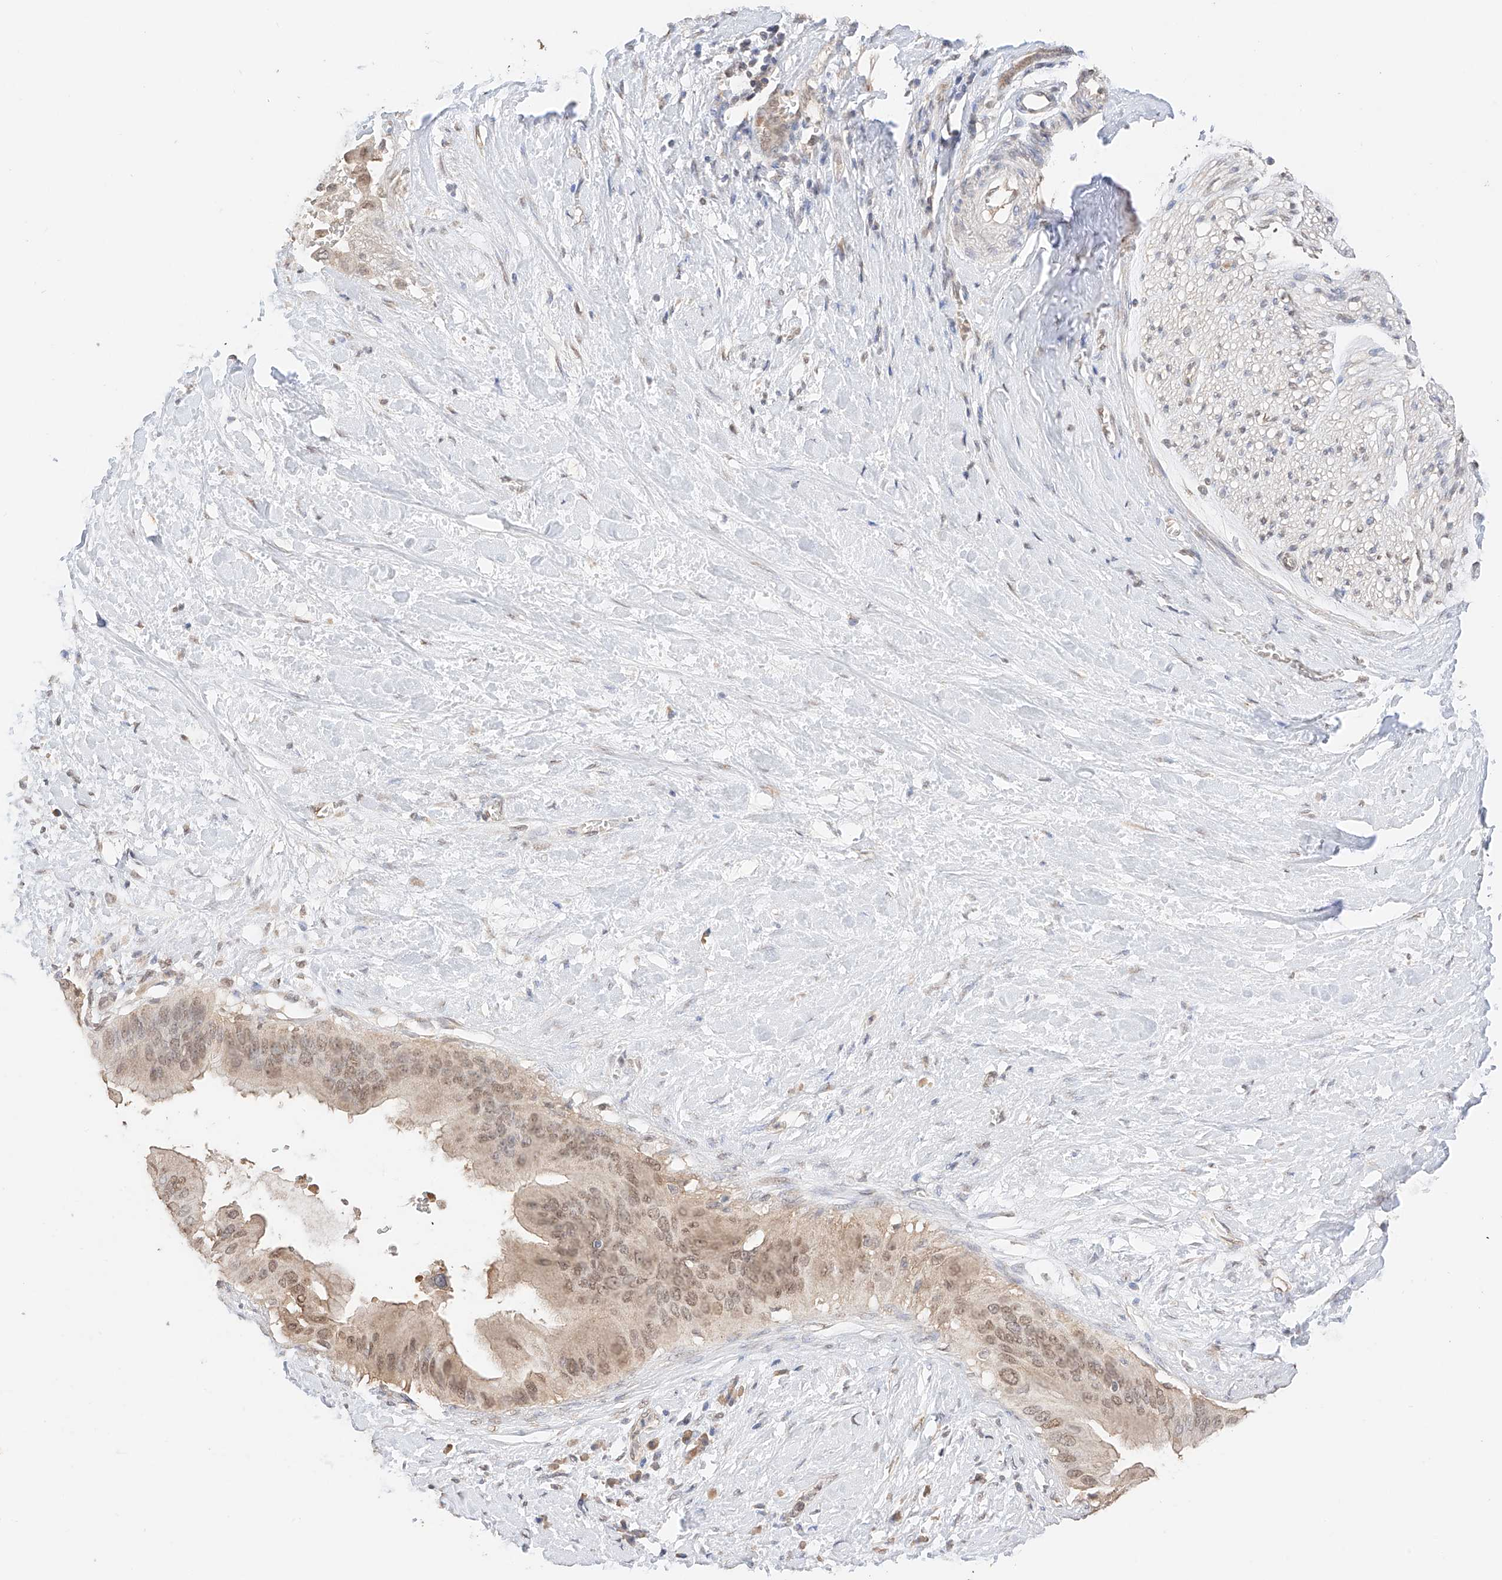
{"staining": {"intensity": "moderate", "quantity": ">75%", "location": "nuclear"}, "tissue": "pancreatic cancer", "cell_type": "Tumor cells", "image_type": "cancer", "snomed": [{"axis": "morphology", "description": "Adenocarcinoma, NOS"}, {"axis": "topography", "description": "Pancreas"}], "caption": "The image exhibits immunohistochemical staining of pancreatic cancer (adenocarcinoma). There is moderate nuclear positivity is appreciated in approximately >75% of tumor cells.", "gene": "IL22RA2", "patient": {"sex": "male", "age": 55}}